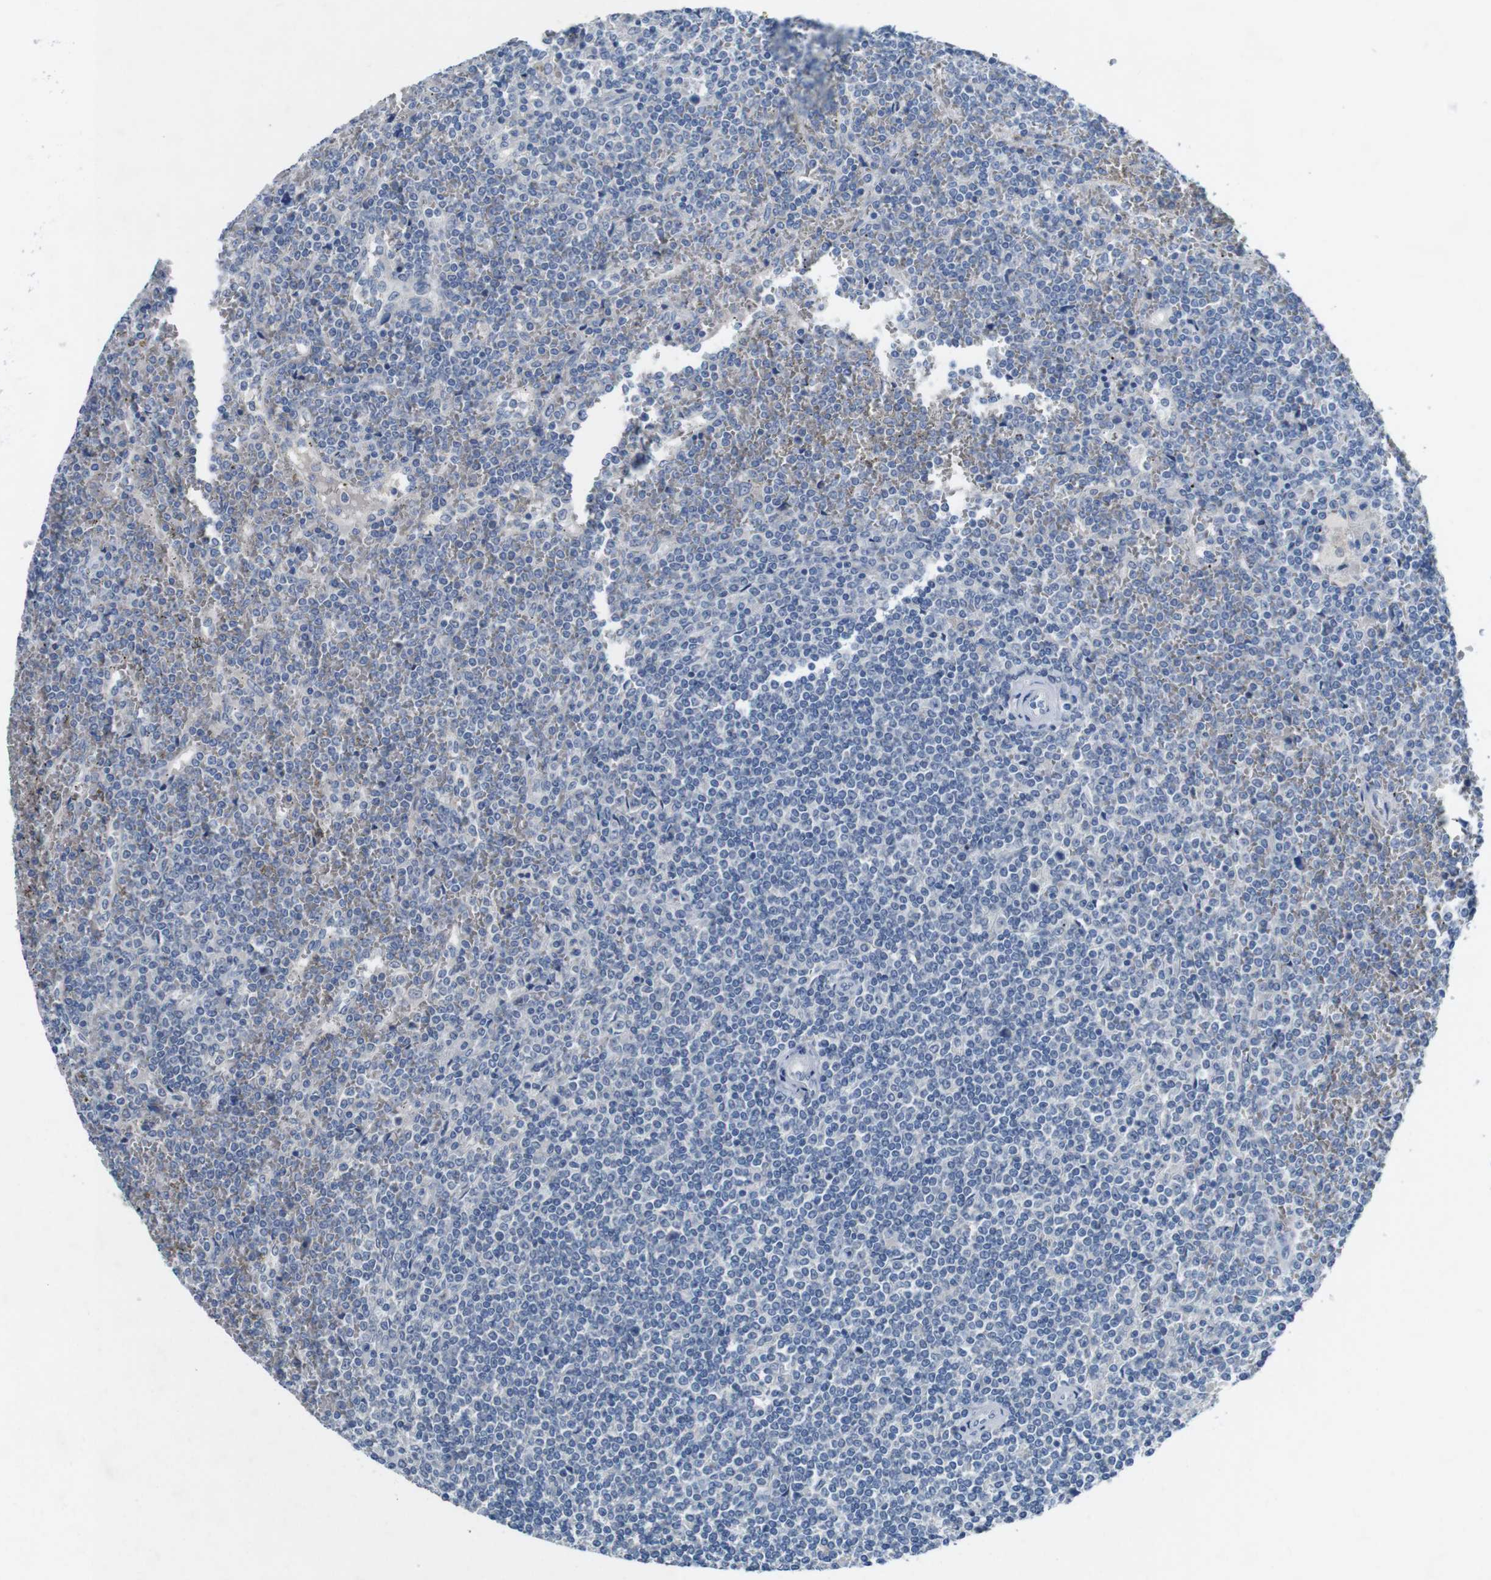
{"staining": {"intensity": "negative", "quantity": "none", "location": "none"}, "tissue": "lymphoma", "cell_type": "Tumor cells", "image_type": "cancer", "snomed": [{"axis": "morphology", "description": "Malignant lymphoma, non-Hodgkin's type, Low grade"}, {"axis": "topography", "description": "Spleen"}], "caption": "The histopathology image exhibits no significant staining in tumor cells of lymphoma.", "gene": "SLC2A8", "patient": {"sex": "female", "age": 19}}